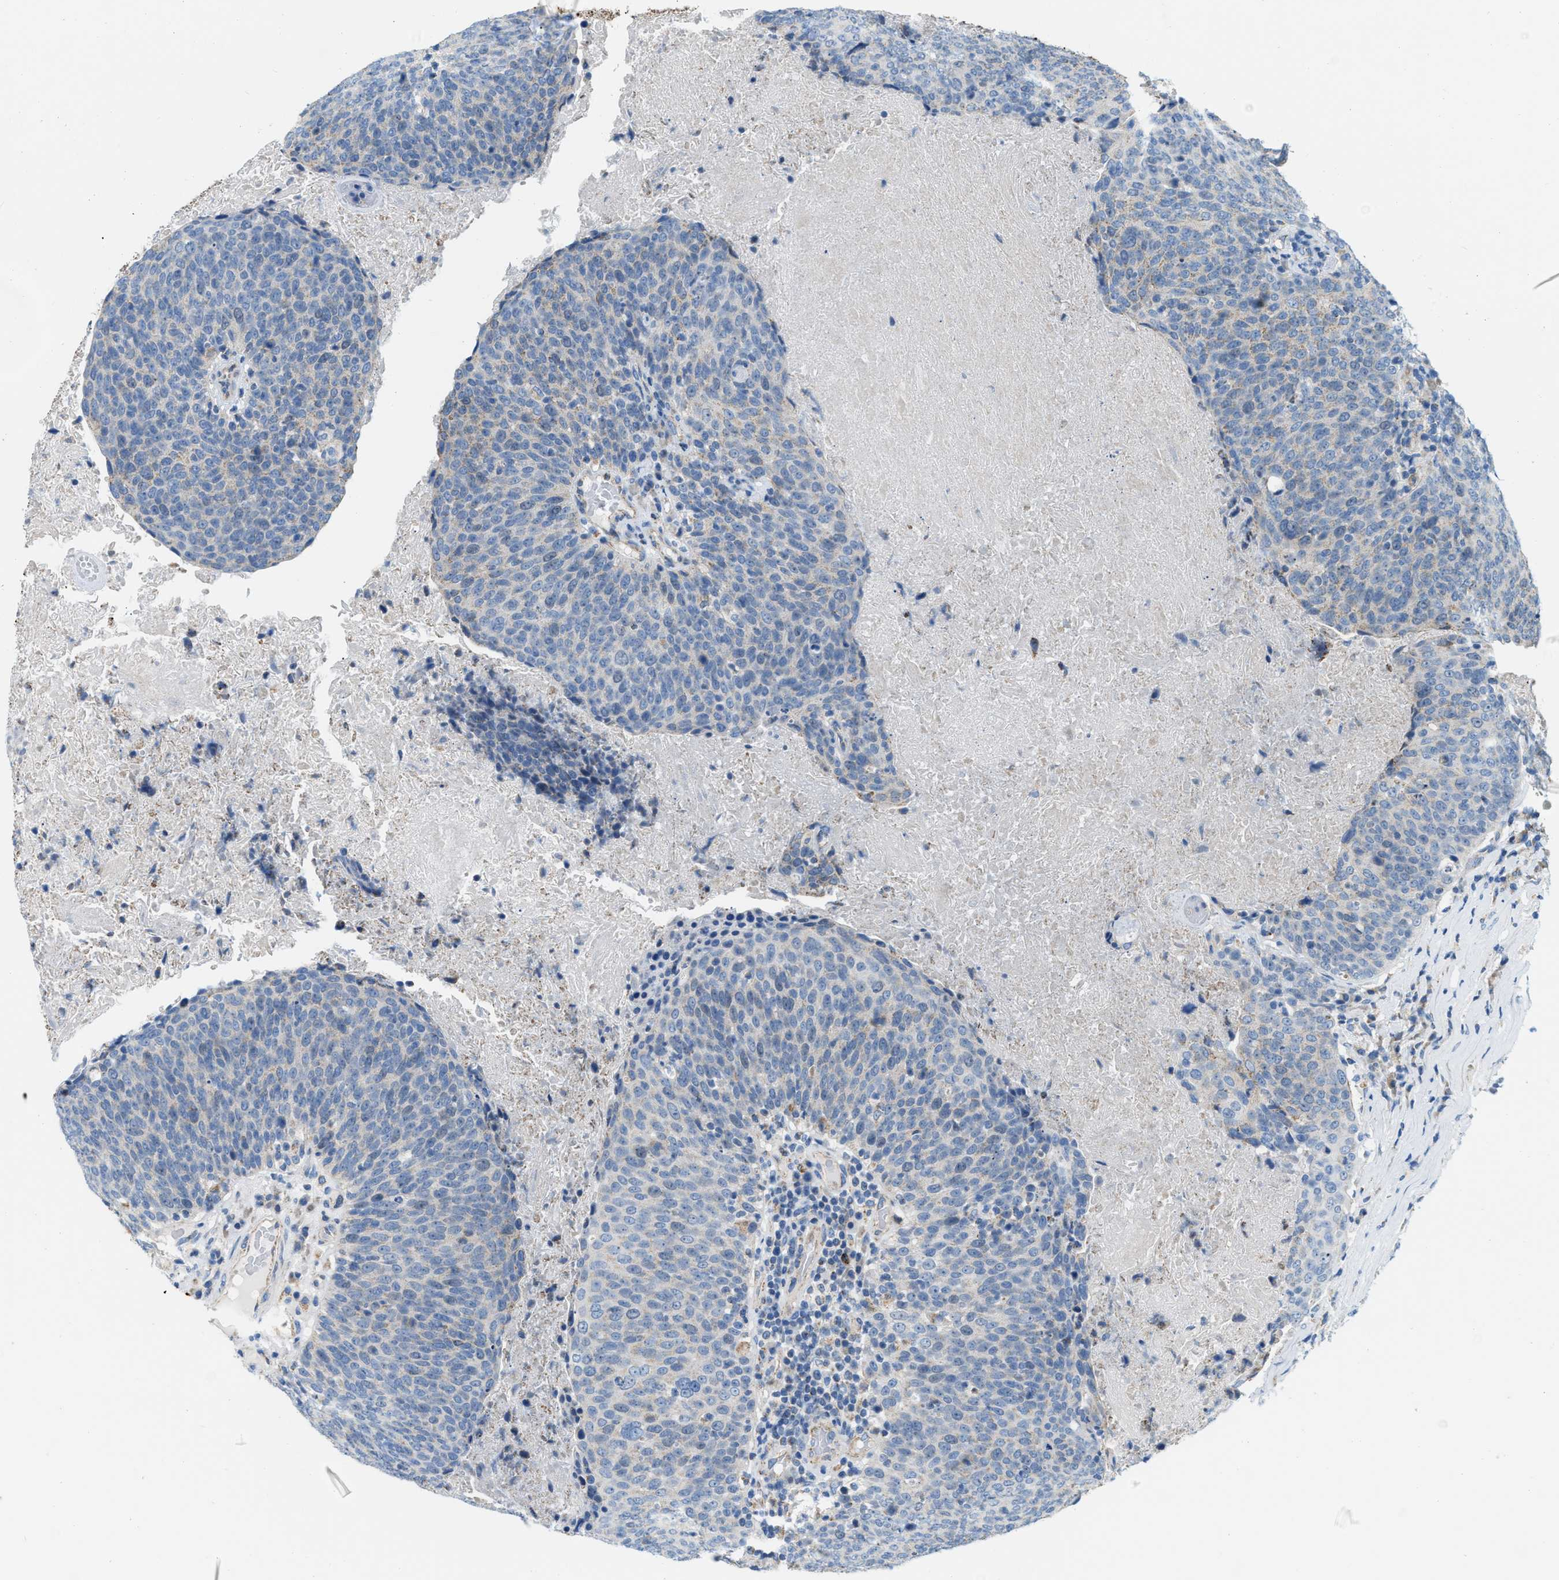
{"staining": {"intensity": "weak", "quantity": "<25%", "location": "cytoplasmic/membranous"}, "tissue": "head and neck cancer", "cell_type": "Tumor cells", "image_type": "cancer", "snomed": [{"axis": "morphology", "description": "Squamous cell carcinoma, NOS"}, {"axis": "morphology", "description": "Squamous cell carcinoma, metastatic, NOS"}, {"axis": "topography", "description": "Lymph node"}, {"axis": "topography", "description": "Head-Neck"}], "caption": "This is a photomicrograph of IHC staining of head and neck metastatic squamous cell carcinoma, which shows no positivity in tumor cells.", "gene": "JADE1", "patient": {"sex": "male", "age": 62}}